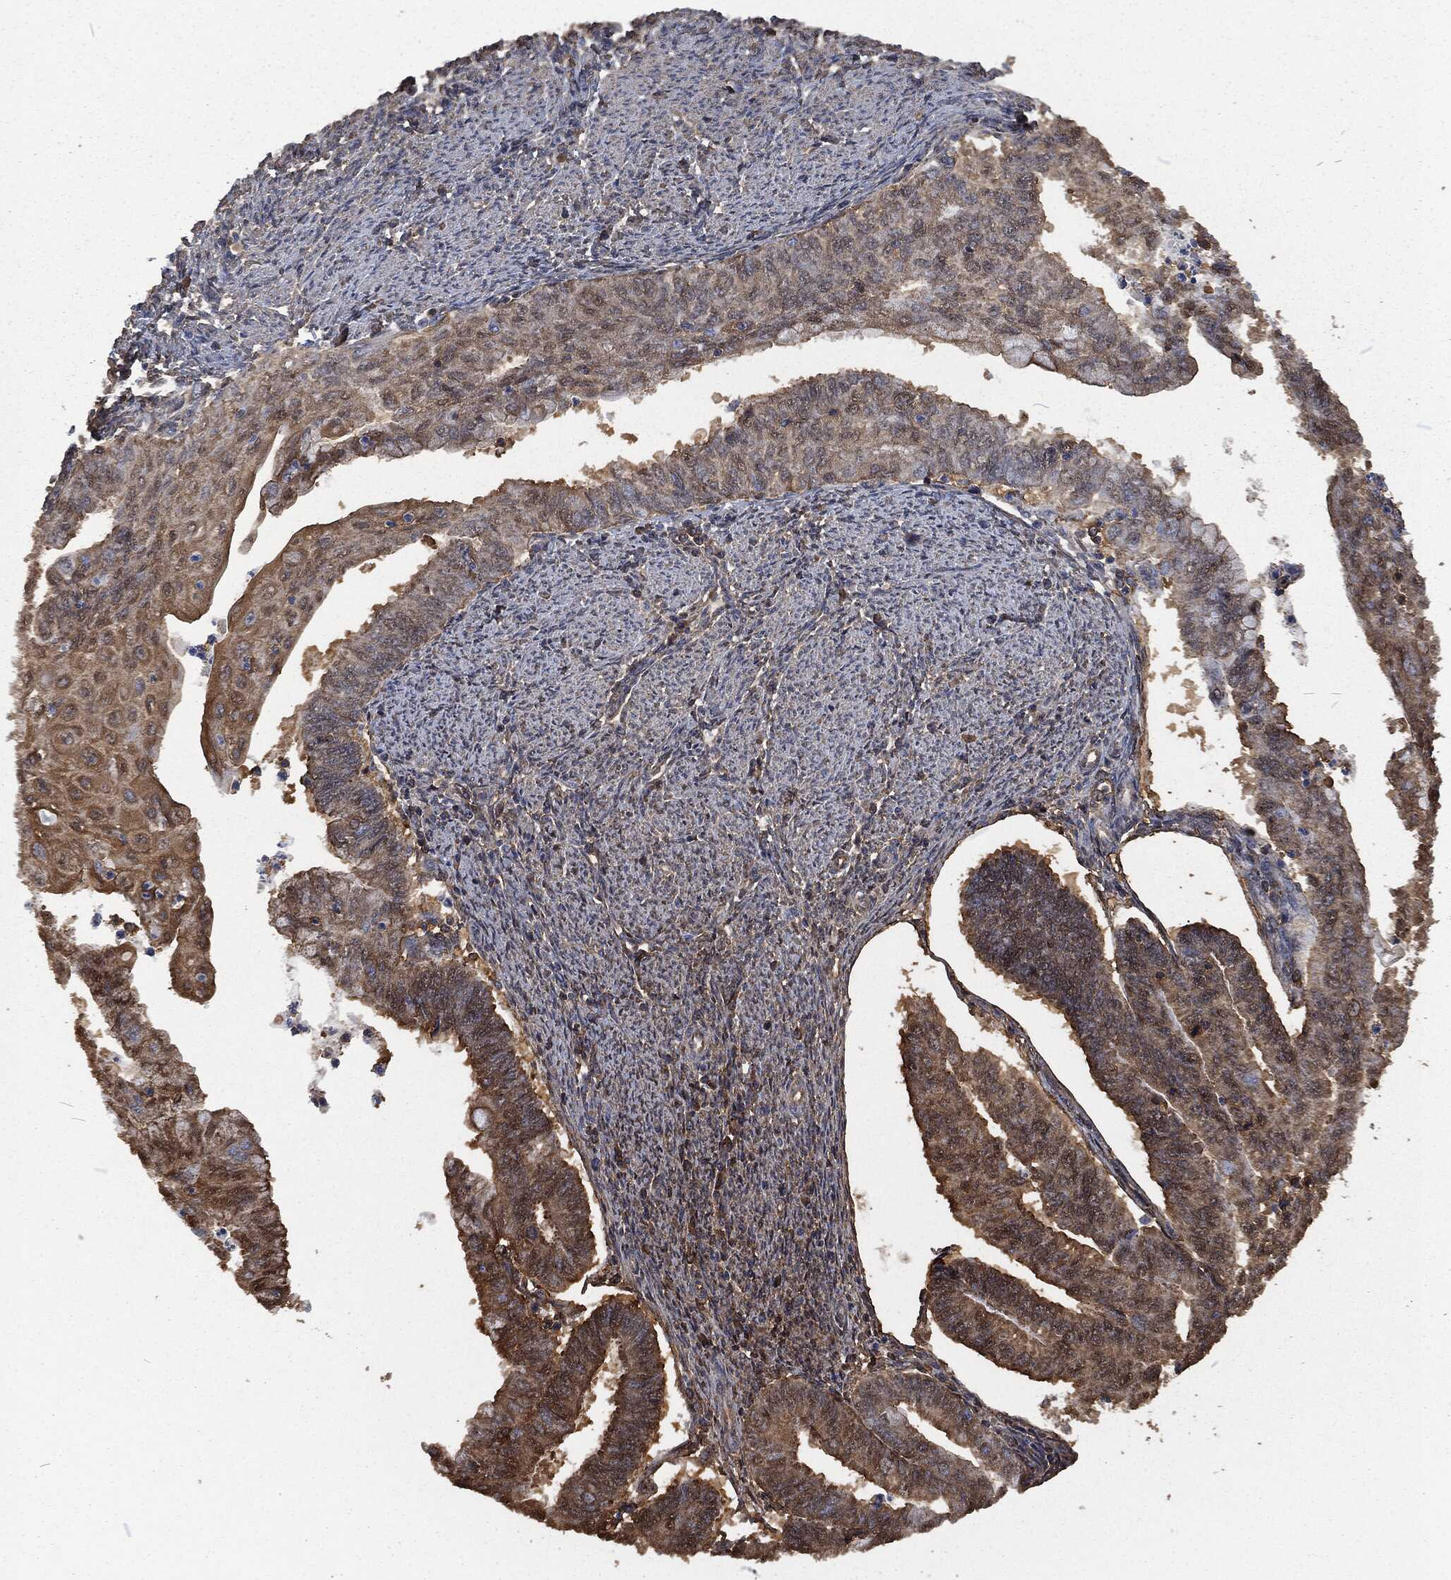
{"staining": {"intensity": "moderate", "quantity": "25%-75%", "location": "cytoplasmic/membranous"}, "tissue": "endometrial cancer", "cell_type": "Tumor cells", "image_type": "cancer", "snomed": [{"axis": "morphology", "description": "Adenocarcinoma, NOS"}, {"axis": "topography", "description": "Endometrium"}], "caption": "Immunohistochemistry (IHC) of endometrial cancer displays medium levels of moderate cytoplasmic/membranous staining in approximately 25%-75% of tumor cells.", "gene": "PRDX4", "patient": {"sex": "female", "age": 59}}